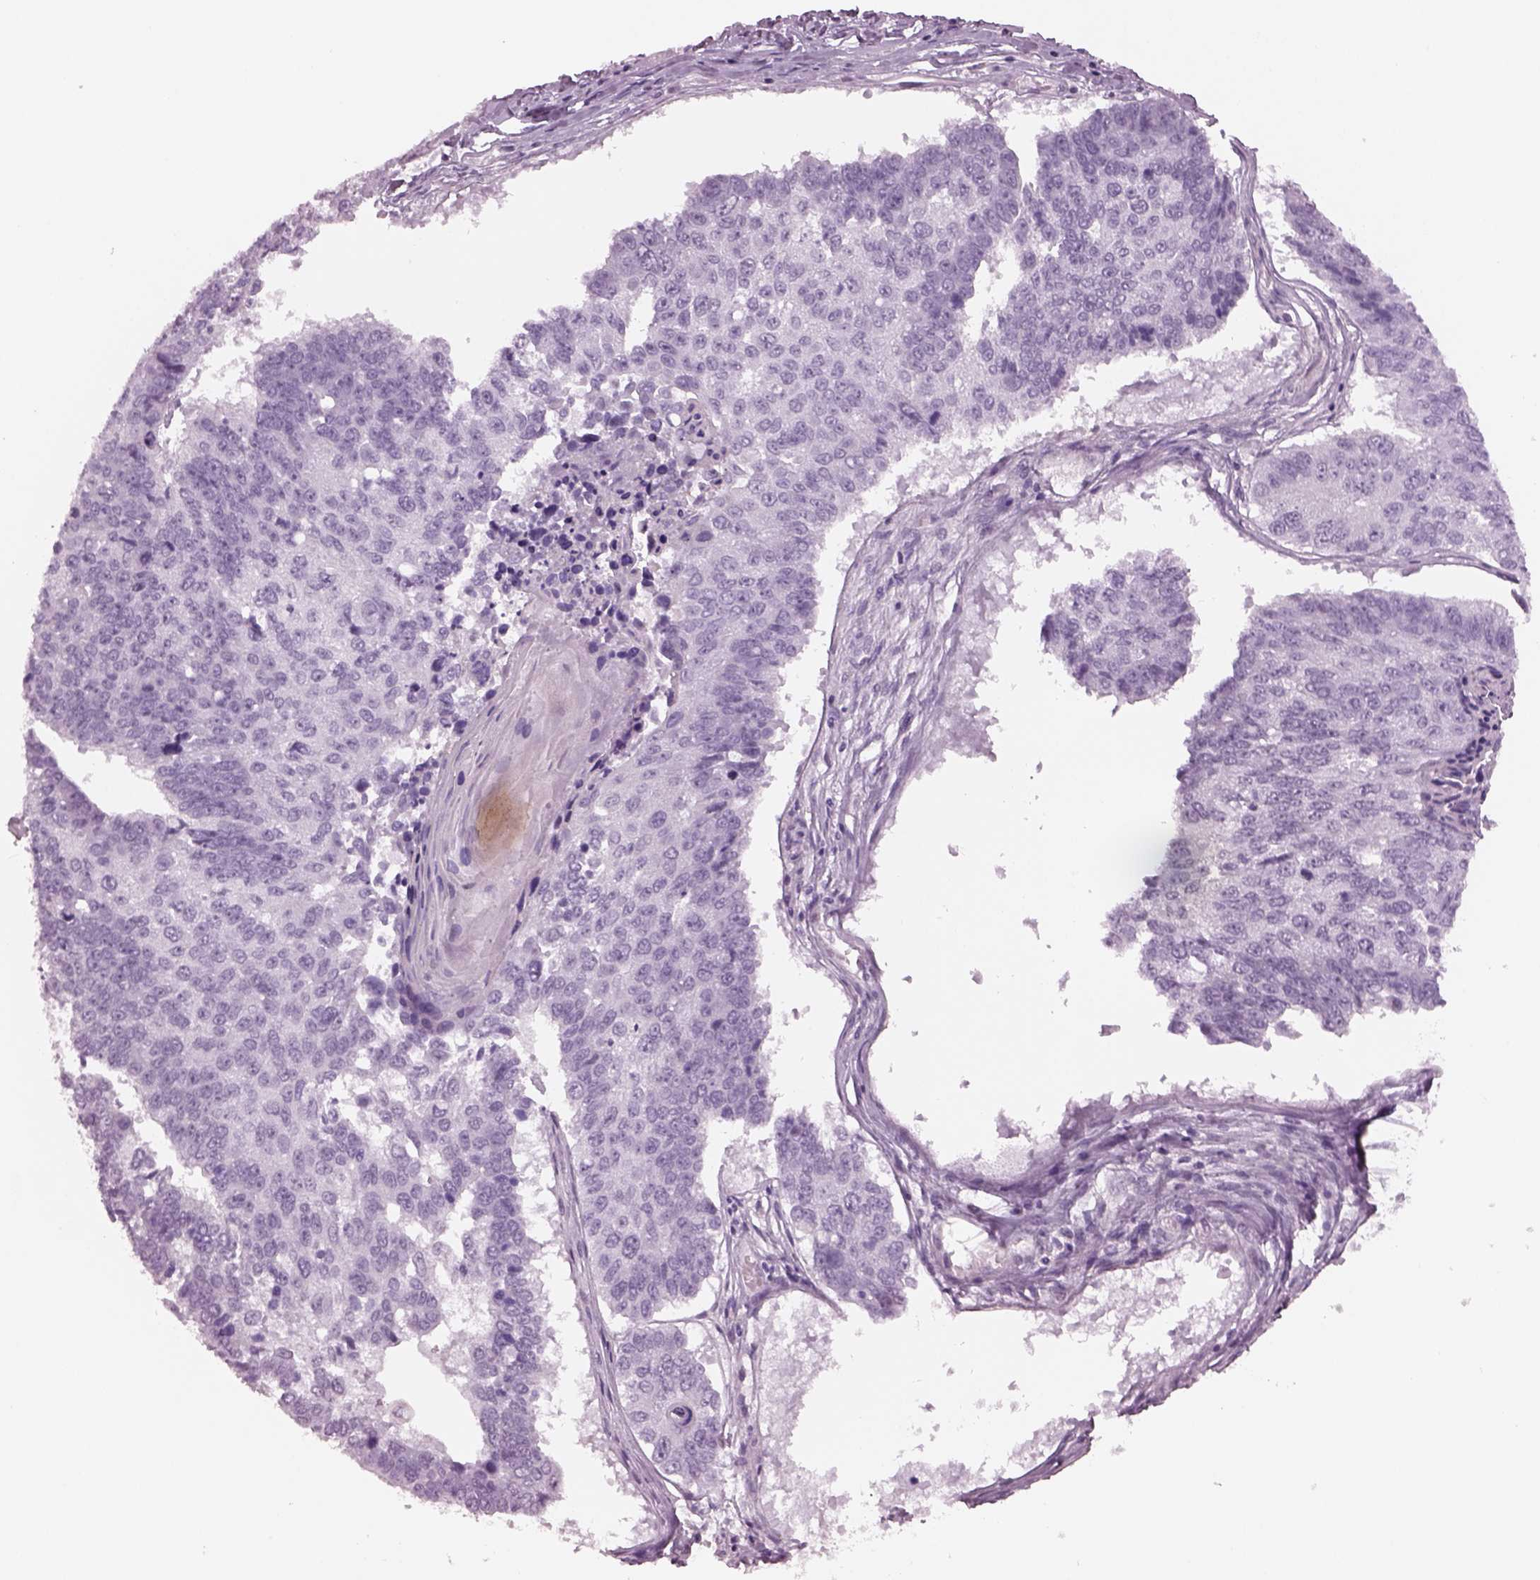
{"staining": {"intensity": "negative", "quantity": "none", "location": "none"}, "tissue": "lung cancer", "cell_type": "Tumor cells", "image_type": "cancer", "snomed": [{"axis": "morphology", "description": "Squamous cell carcinoma, NOS"}, {"axis": "topography", "description": "Lung"}], "caption": "An IHC micrograph of lung cancer (squamous cell carcinoma) is shown. There is no staining in tumor cells of lung cancer (squamous cell carcinoma). (Brightfield microscopy of DAB immunohistochemistry at high magnification).", "gene": "CYLC1", "patient": {"sex": "male", "age": 73}}